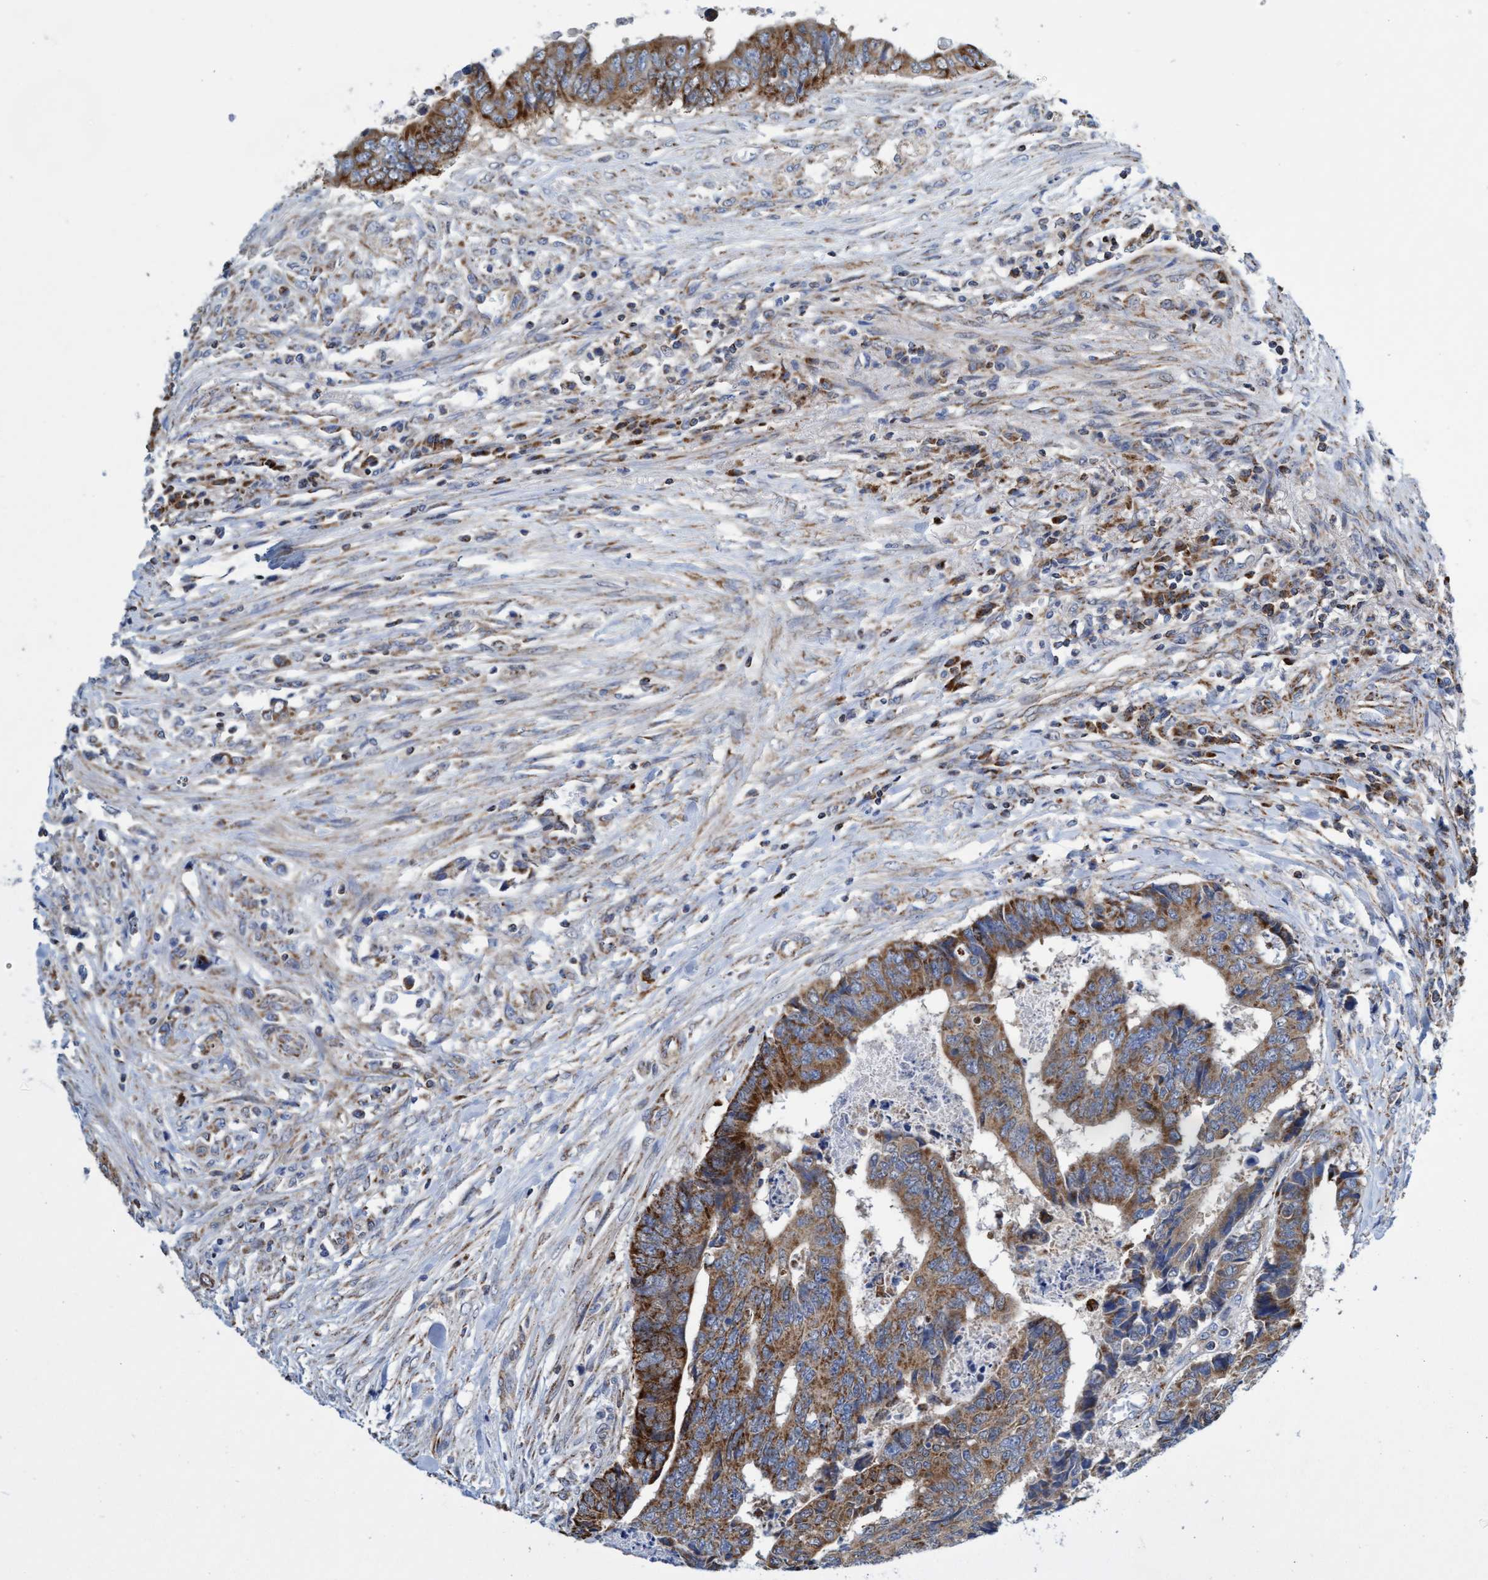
{"staining": {"intensity": "moderate", "quantity": ">75%", "location": "cytoplasmic/membranous"}, "tissue": "colorectal cancer", "cell_type": "Tumor cells", "image_type": "cancer", "snomed": [{"axis": "morphology", "description": "Adenocarcinoma, NOS"}, {"axis": "topography", "description": "Rectum"}], "caption": "Colorectal adenocarcinoma stained with immunohistochemistry (IHC) exhibits moderate cytoplasmic/membranous staining in about >75% of tumor cells.", "gene": "CRYZ", "patient": {"sex": "male", "age": 84}}